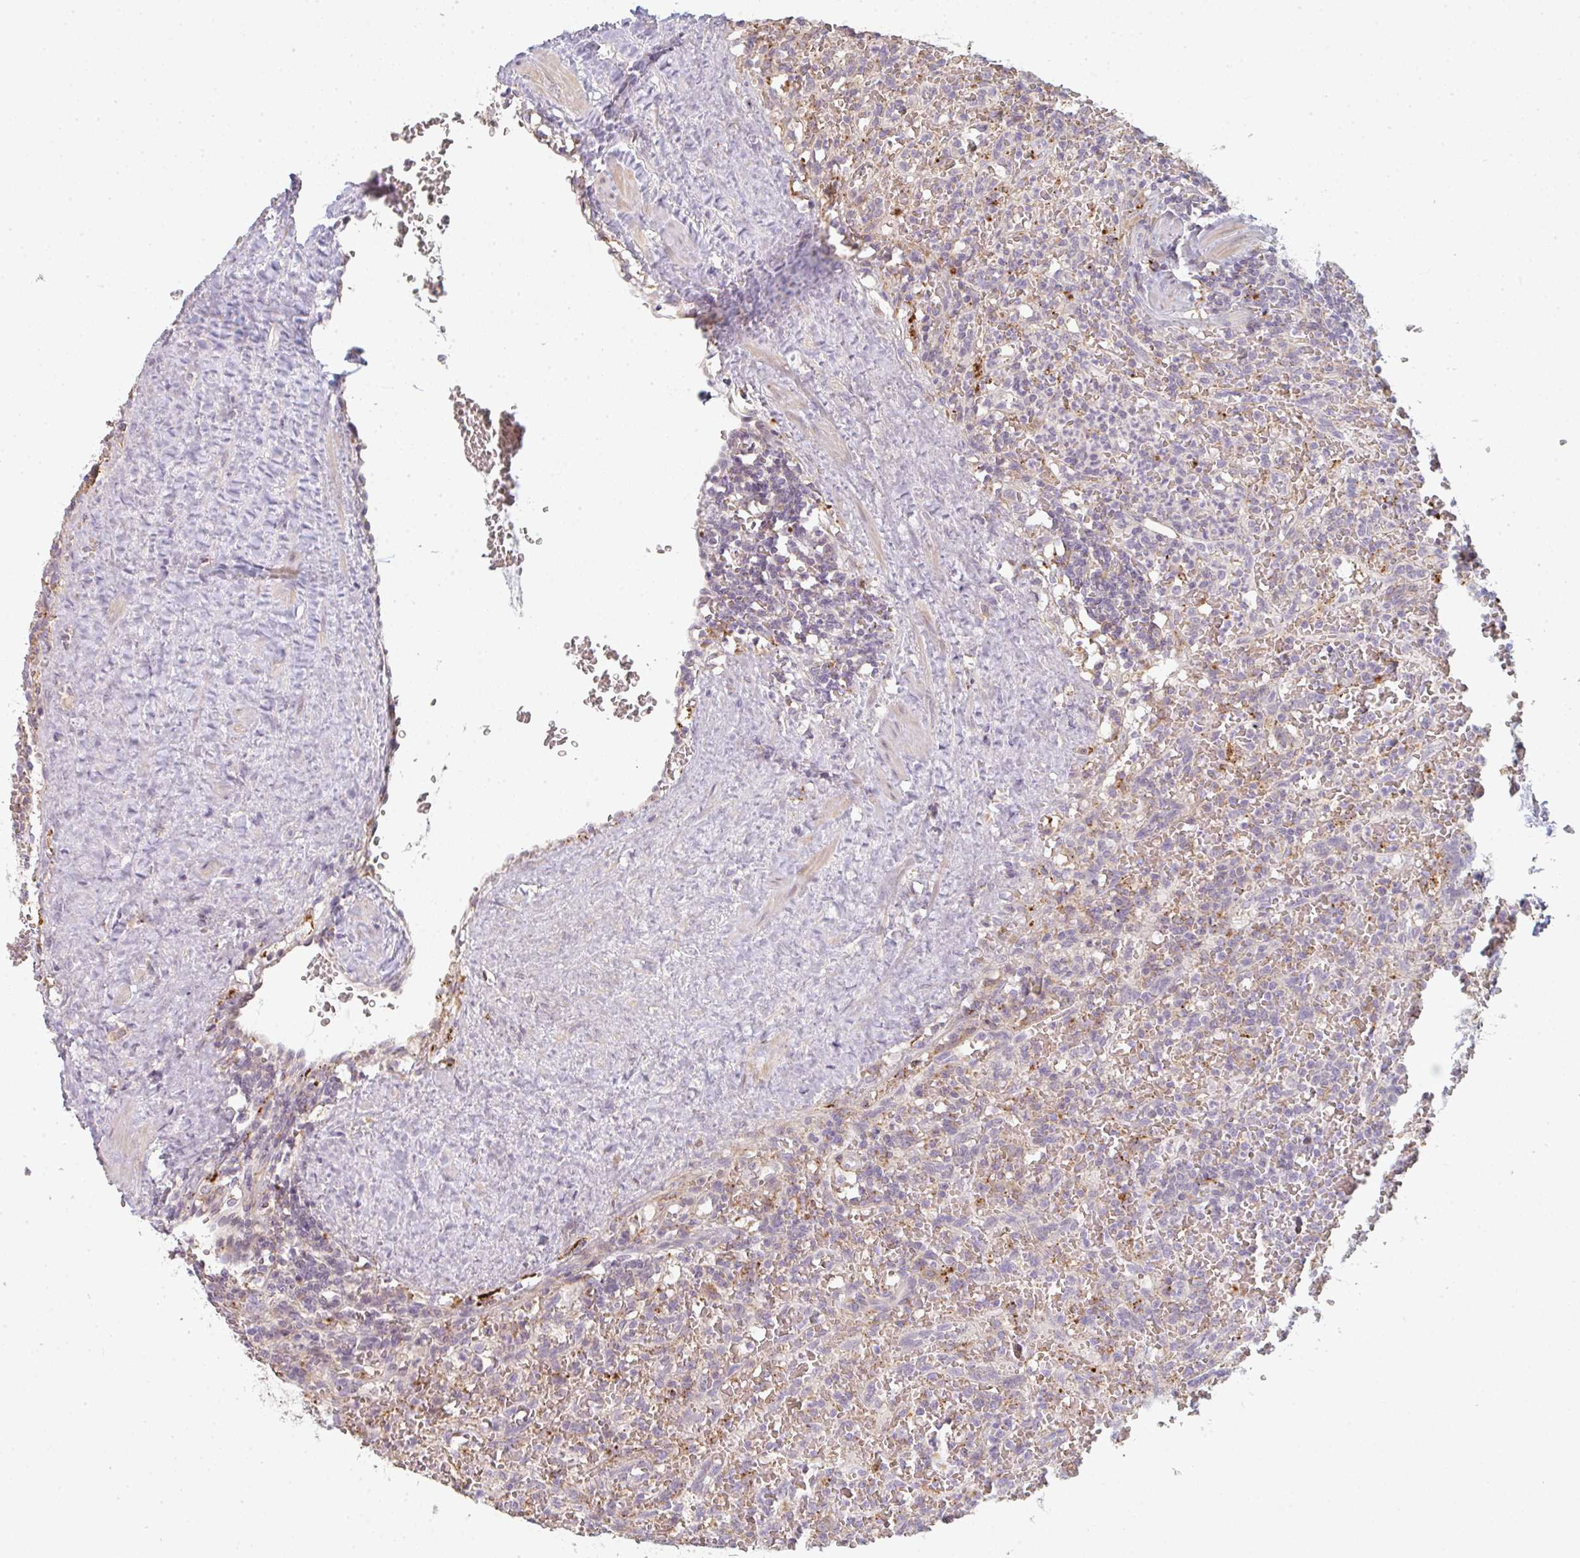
{"staining": {"intensity": "negative", "quantity": "none", "location": "none"}, "tissue": "lymphoma", "cell_type": "Tumor cells", "image_type": "cancer", "snomed": [{"axis": "morphology", "description": "Malignant lymphoma, non-Hodgkin's type, Low grade"}, {"axis": "topography", "description": "Spleen"}], "caption": "Immunohistochemistry (IHC) photomicrograph of neoplastic tissue: human low-grade malignant lymphoma, non-Hodgkin's type stained with DAB (3,3'-diaminobenzidine) demonstrates no significant protein staining in tumor cells.", "gene": "TMEM237", "patient": {"sex": "female", "age": 64}}